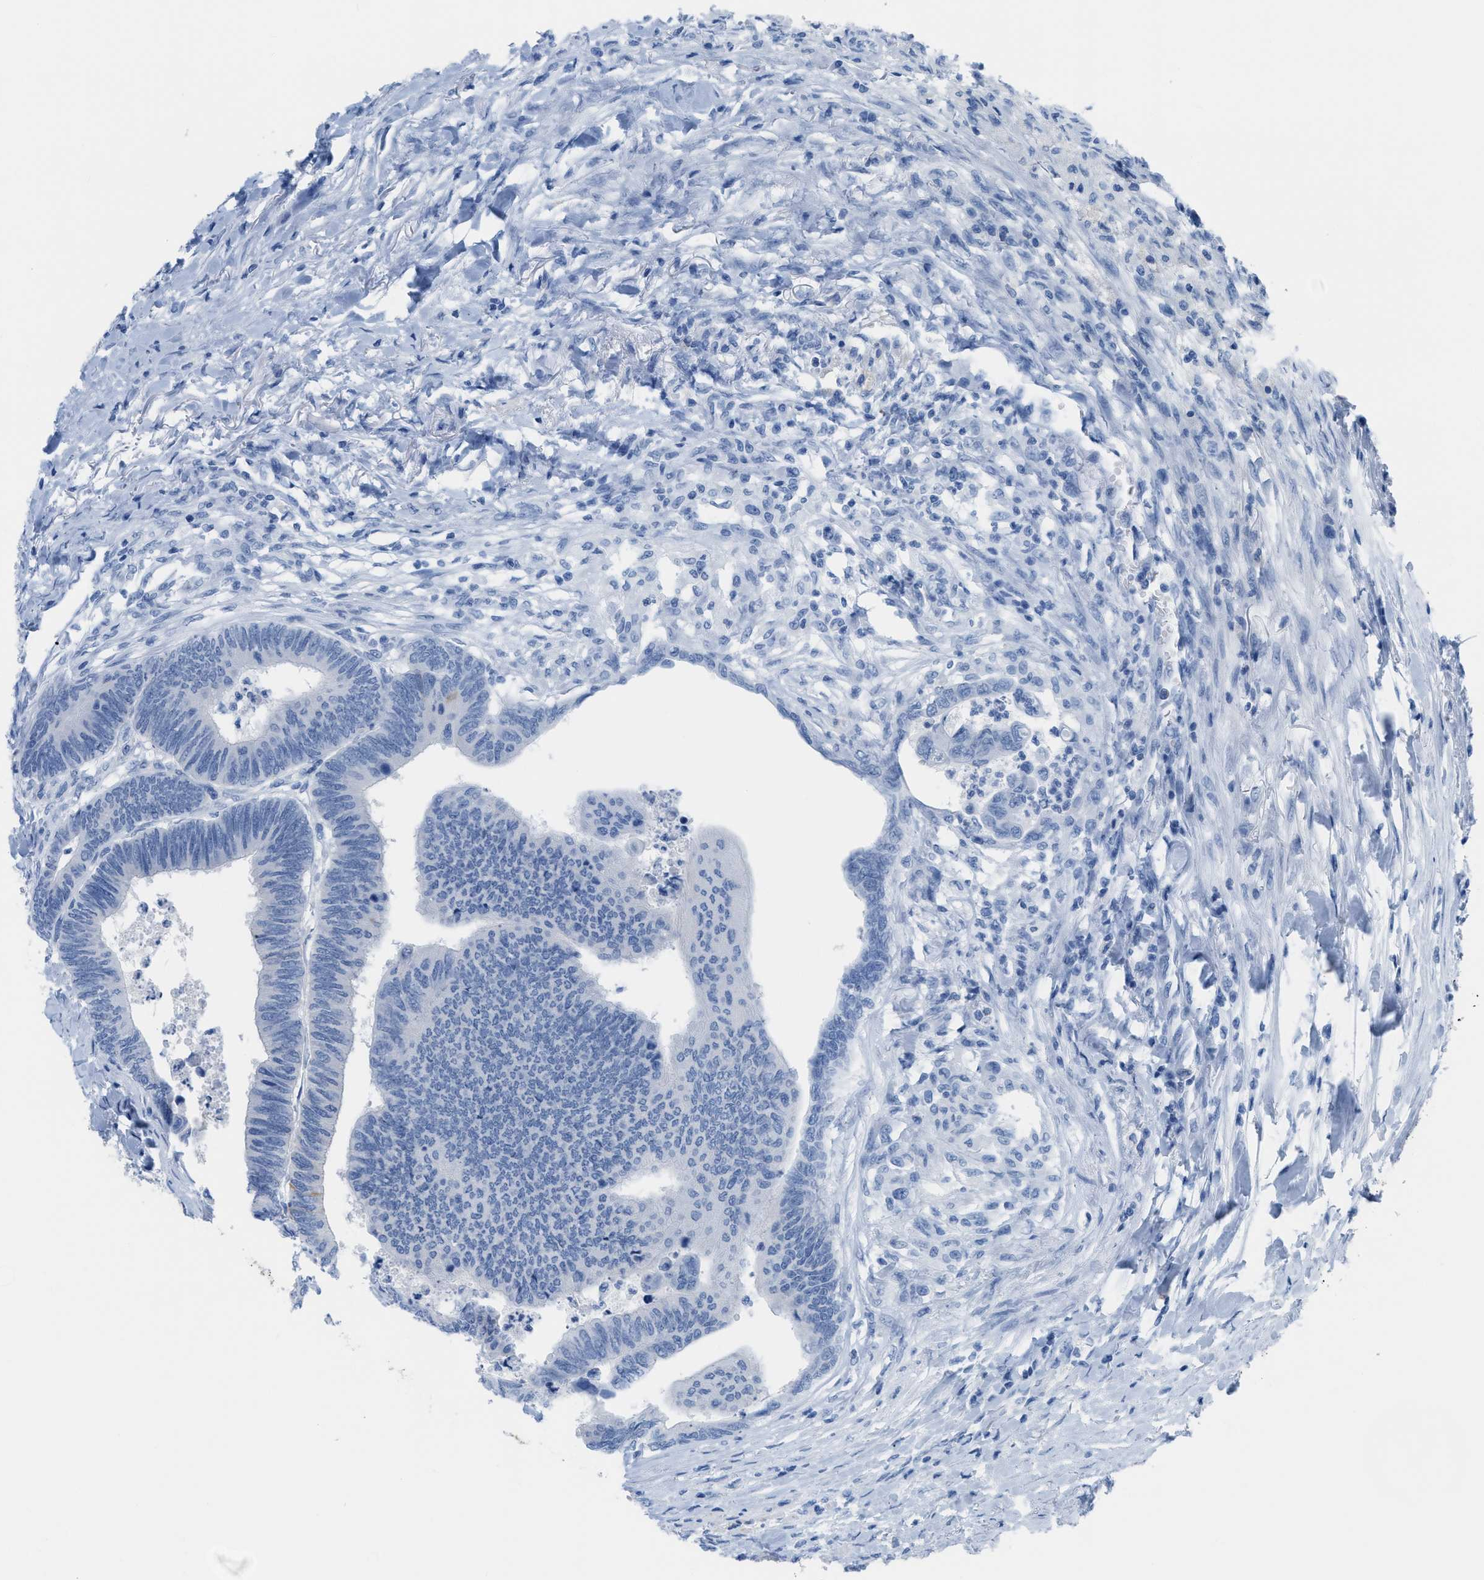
{"staining": {"intensity": "negative", "quantity": "none", "location": "none"}, "tissue": "colorectal cancer", "cell_type": "Tumor cells", "image_type": "cancer", "snomed": [{"axis": "morphology", "description": "Normal tissue, NOS"}, {"axis": "morphology", "description": "Adenocarcinoma, NOS"}, {"axis": "topography", "description": "Rectum"}, {"axis": "topography", "description": "Peripheral nerve tissue"}], "caption": "The histopathology image shows no significant positivity in tumor cells of adenocarcinoma (colorectal).", "gene": "ASGR1", "patient": {"sex": "male", "age": 92}}